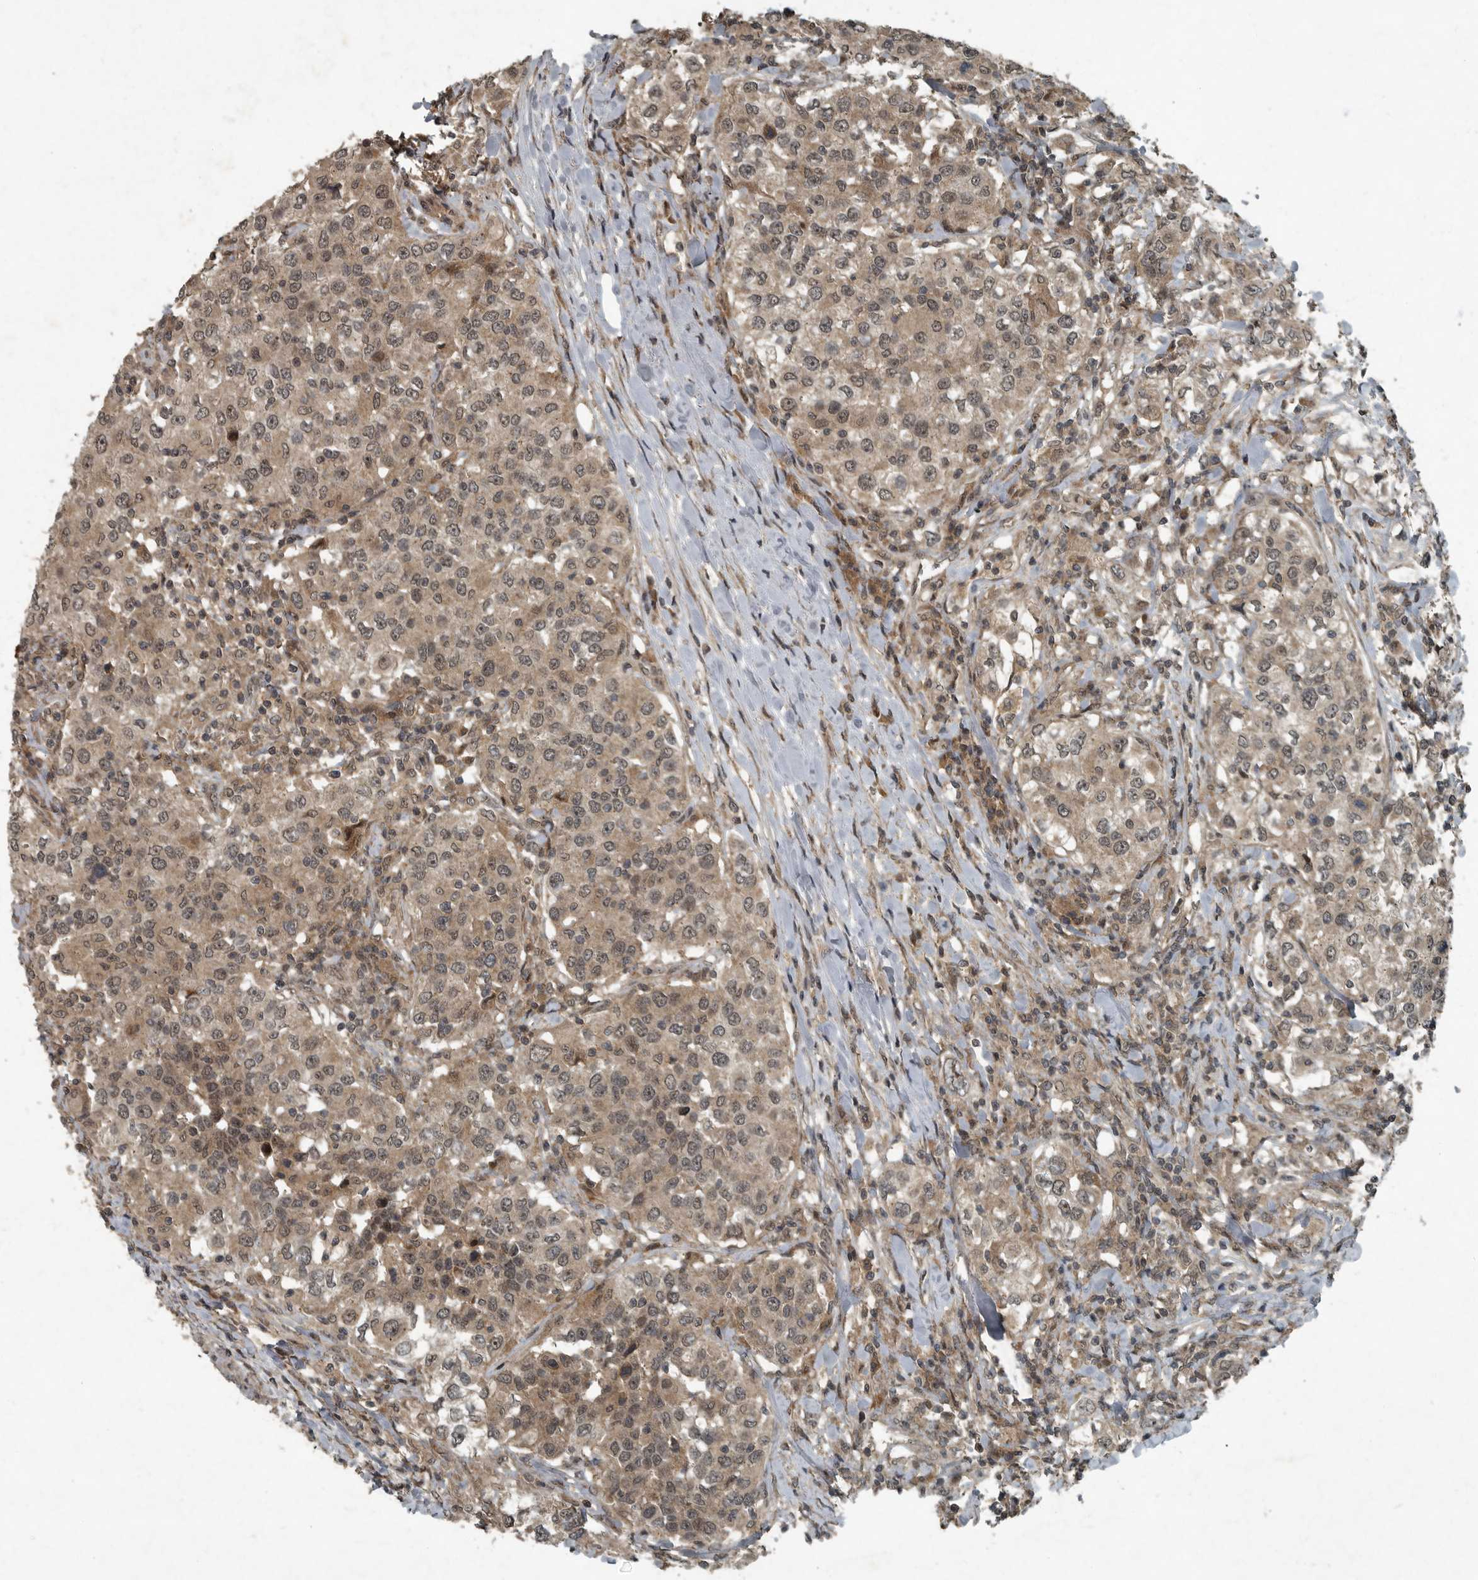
{"staining": {"intensity": "weak", "quantity": ">75%", "location": "cytoplasmic/membranous,nuclear"}, "tissue": "urothelial cancer", "cell_type": "Tumor cells", "image_type": "cancer", "snomed": [{"axis": "morphology", "description": "Urothelial carcinoma, High grade"}, {"axis": "topography", "description": "Urinary bladder"}], "caption": "Urothelial carcinoma (high-grade) tissue shows weak cytoplasmic/membranous and nuclear staining in about >75% of tumor cells, visualized by immunohistochemistry. The staining was performed using DAB (3,3'-diaminobenzidine), with brown indicating positive protein expression. Nuclei are stained blue with hematoxylin.", "gene": "FOXO1", "patient": {"sex": "female", "age": 80}}